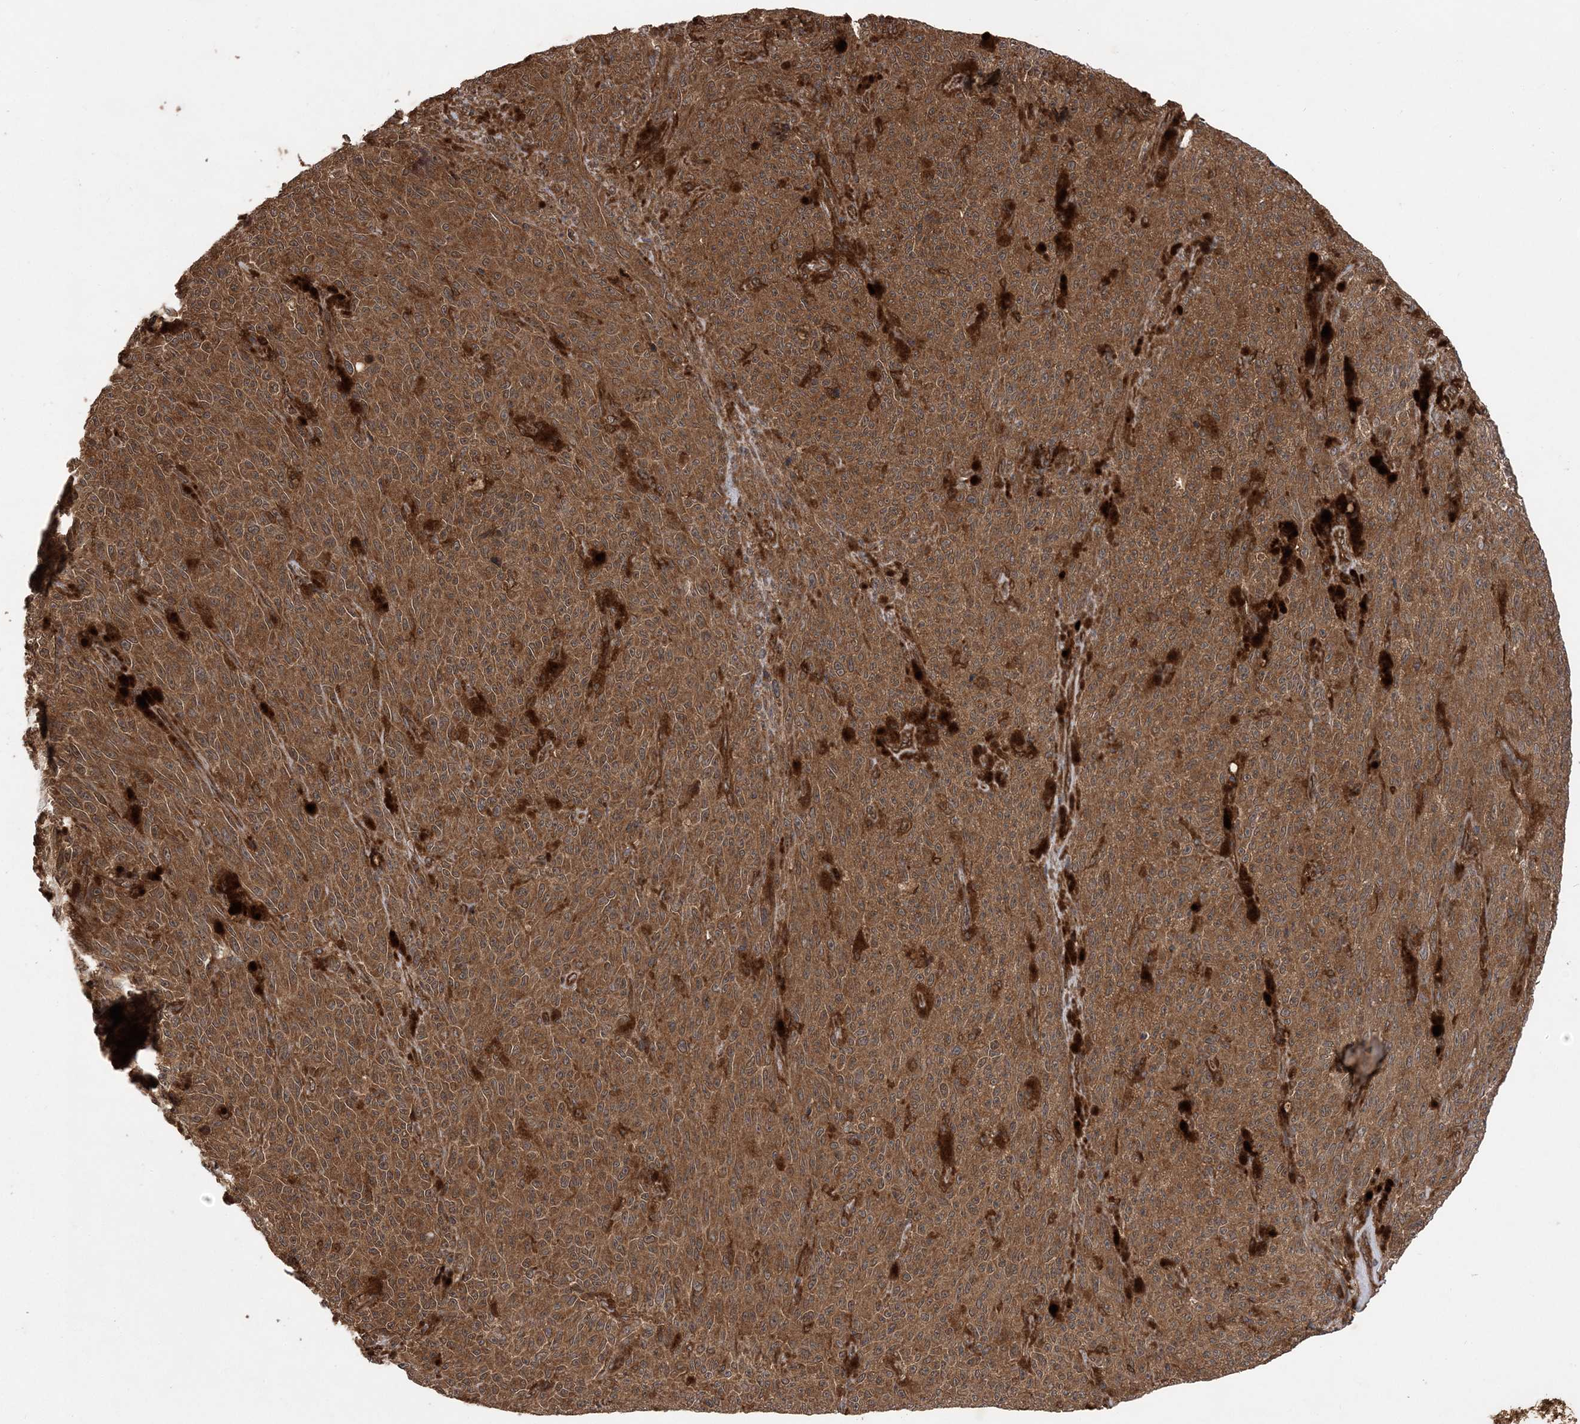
{"staining": {"intensity": "moderate", "quantity": ">75%", "location": "cytoplasmic/membranous"}, "tissue": "melanoma", "cell_type": "Tumor cells", "image_type": "cancer", "snomed": [{"axis": "morphology", "description": "Malignant melanoma, NOS"}, {"axis": "topography", "description": "Skin"}], "caption": "Malignant melanoma stained for a protein exhibits moderate cytoplasmic/membranous positivity in tumor cells. (DAB IHC, brown staining for protein, blue staining for nuclei).", "gene": "ATG3", "patient": {"sex": "female", "age": 82}}